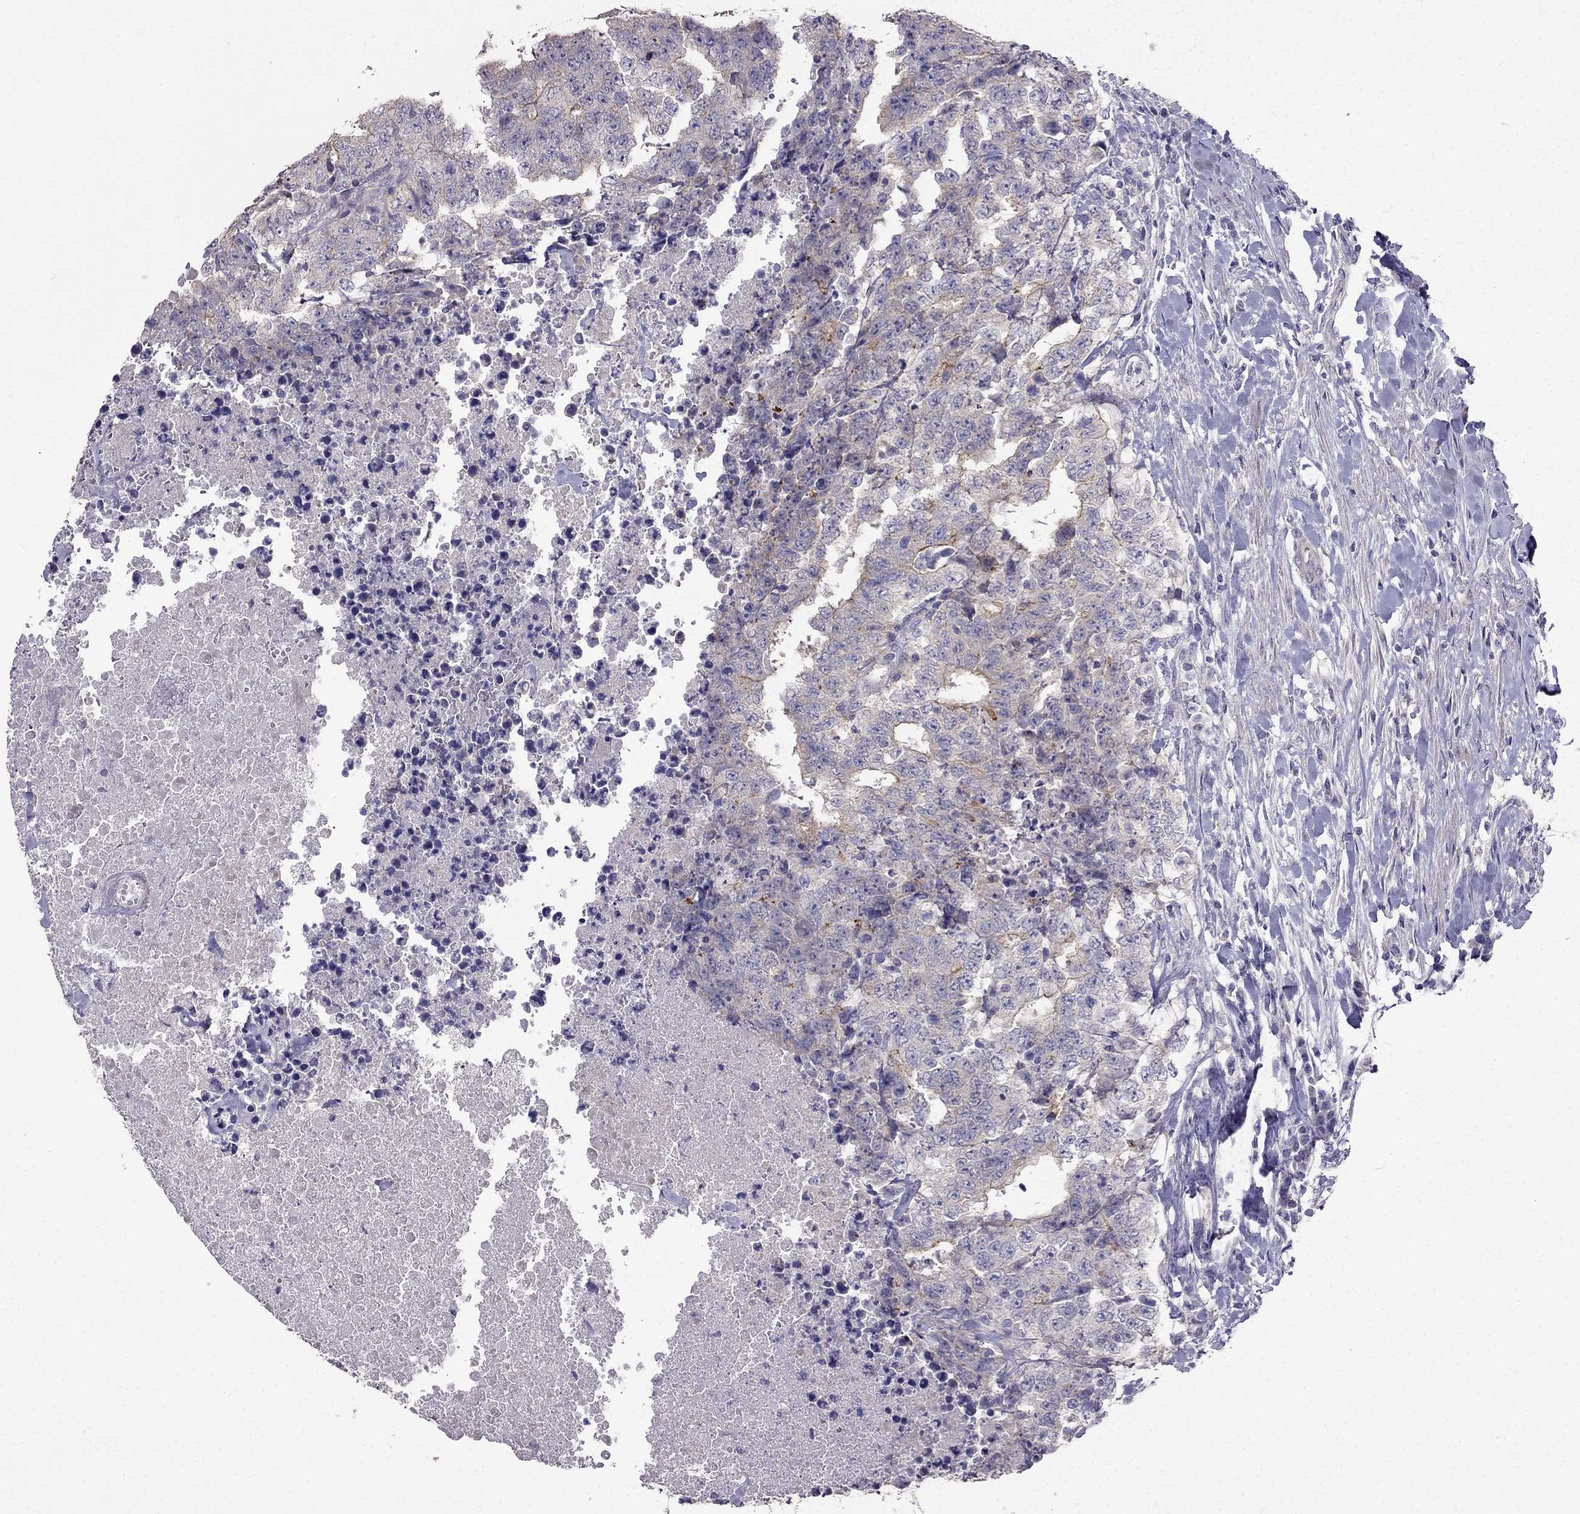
{"staining": {"intensity": "weak", "quantity": "<25%", "location": "cytoplasmic/membranous"}, "tissue": "testis cancer", "cell_type": "Tumor cells", "image_type": "cancer", "snomed": [{"axis": "morphology", "description": "Carcinoma, Embryonal, NOS"}, {"axis": "topography", "description": "Testis"}], "caption": "High power microscopy histopathology image of an IHC histopathology image of testis cancer (embryonal carcinoma), revealing no significant expression in tumor cells.", "gene": "AS3MT", "patient": {"sex": "male", "age": 24}}